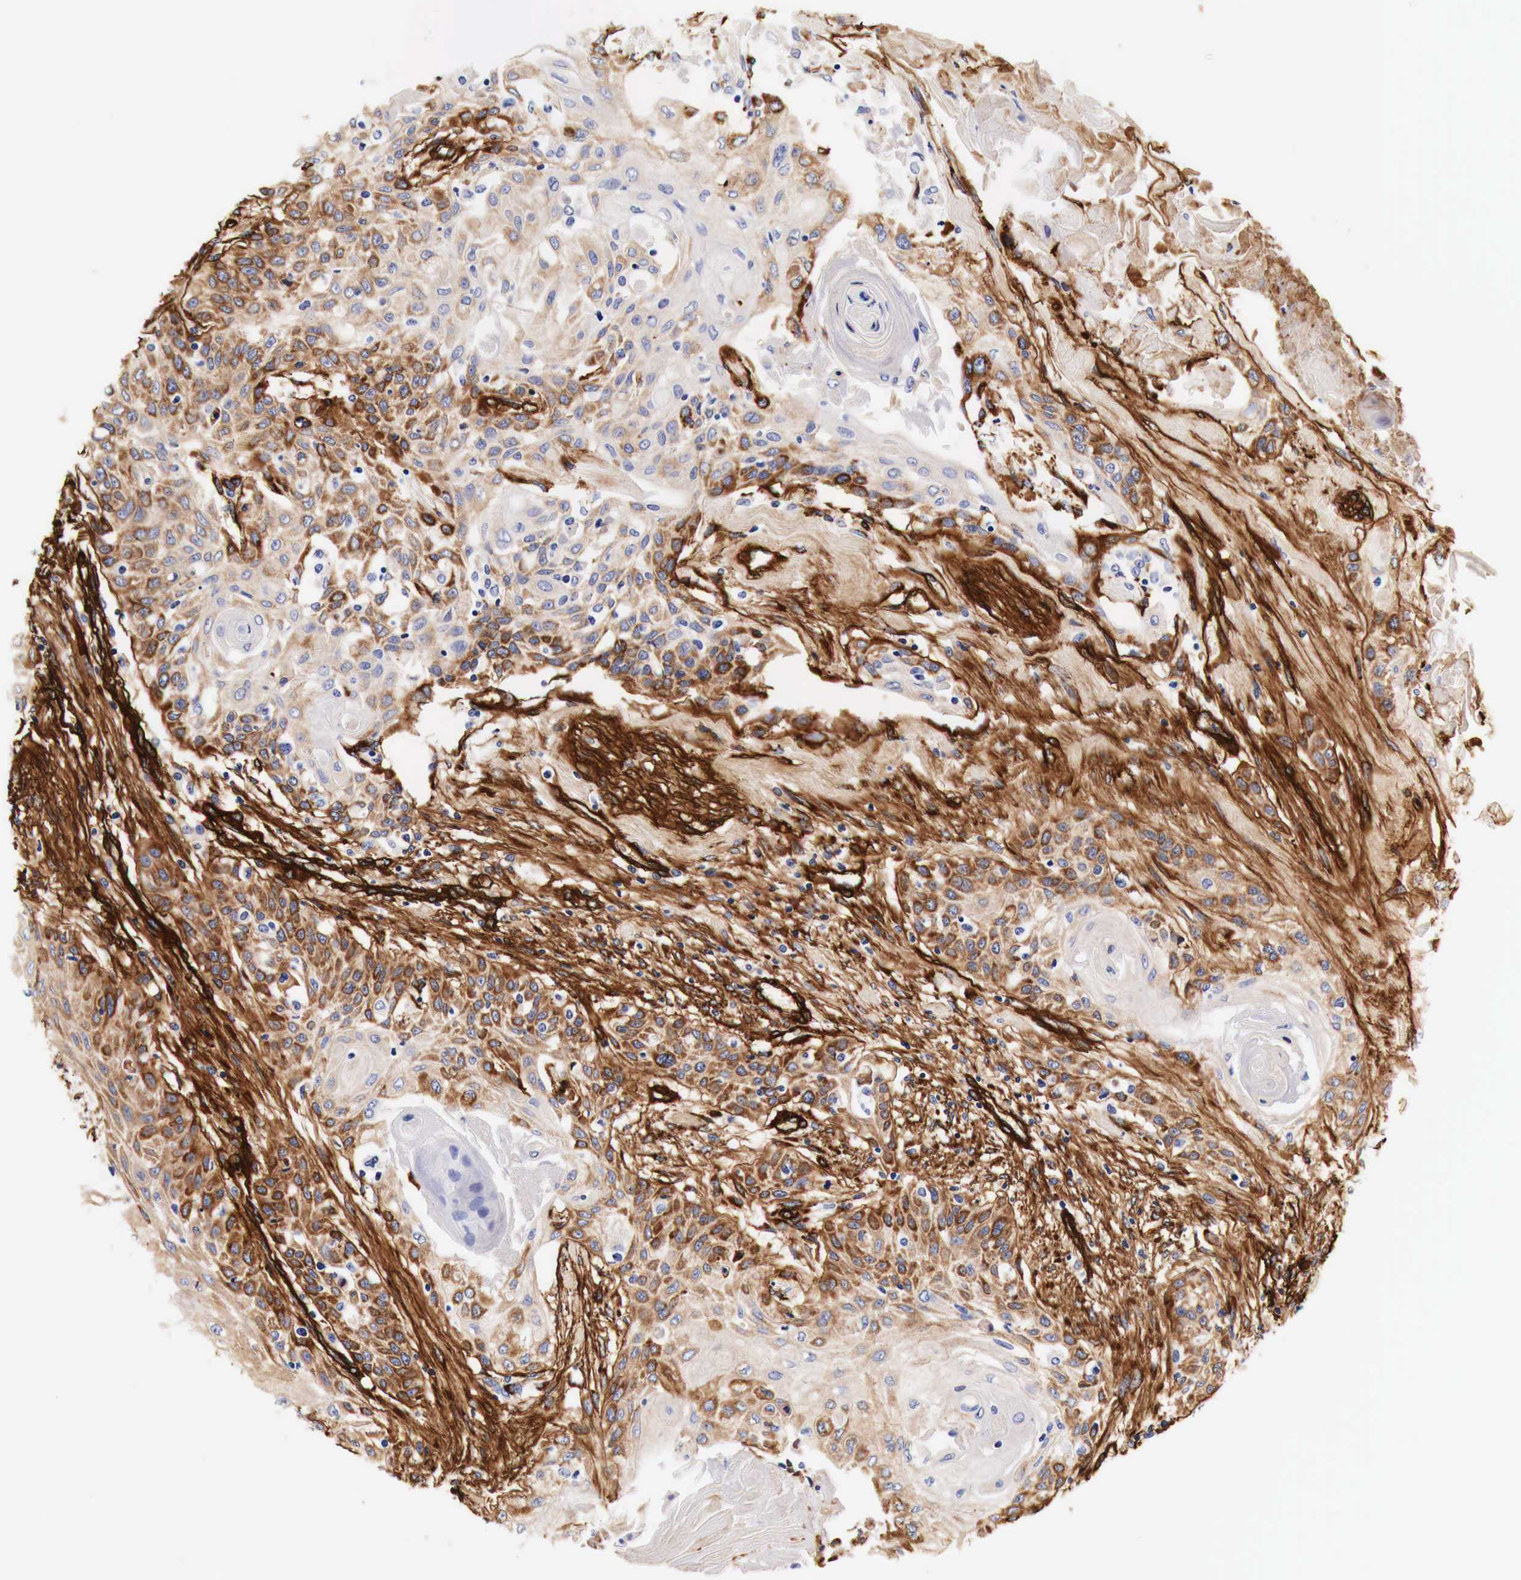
{"staining": {"intensity": "weak", "quantity": "<25%", "location": "cytoplasmic/membranous"}, "tissue": "head and neck cancer", "cell_type": "Tumor cells", "image_type": "cancer", "snomed": [{"axis": "morphology", "description": "Squamous cell carcinoma, NOS"}, {"axis": "morphology", "description": "Squamous cell carcinoma, metastatic, NOS"}, {"axis": "topography", "description": "Lymph node"}, {"axis": "topography", "description": "Salivary gland"}, {"axis": "topography", "description": "Head-Neck"}], "caption": "Immunohistochemical staining of head and neck cancer exhibits no significant staining in tumor cells.", "gene": "LAMB2", "patient": {"sex": "female", "age": 74}}